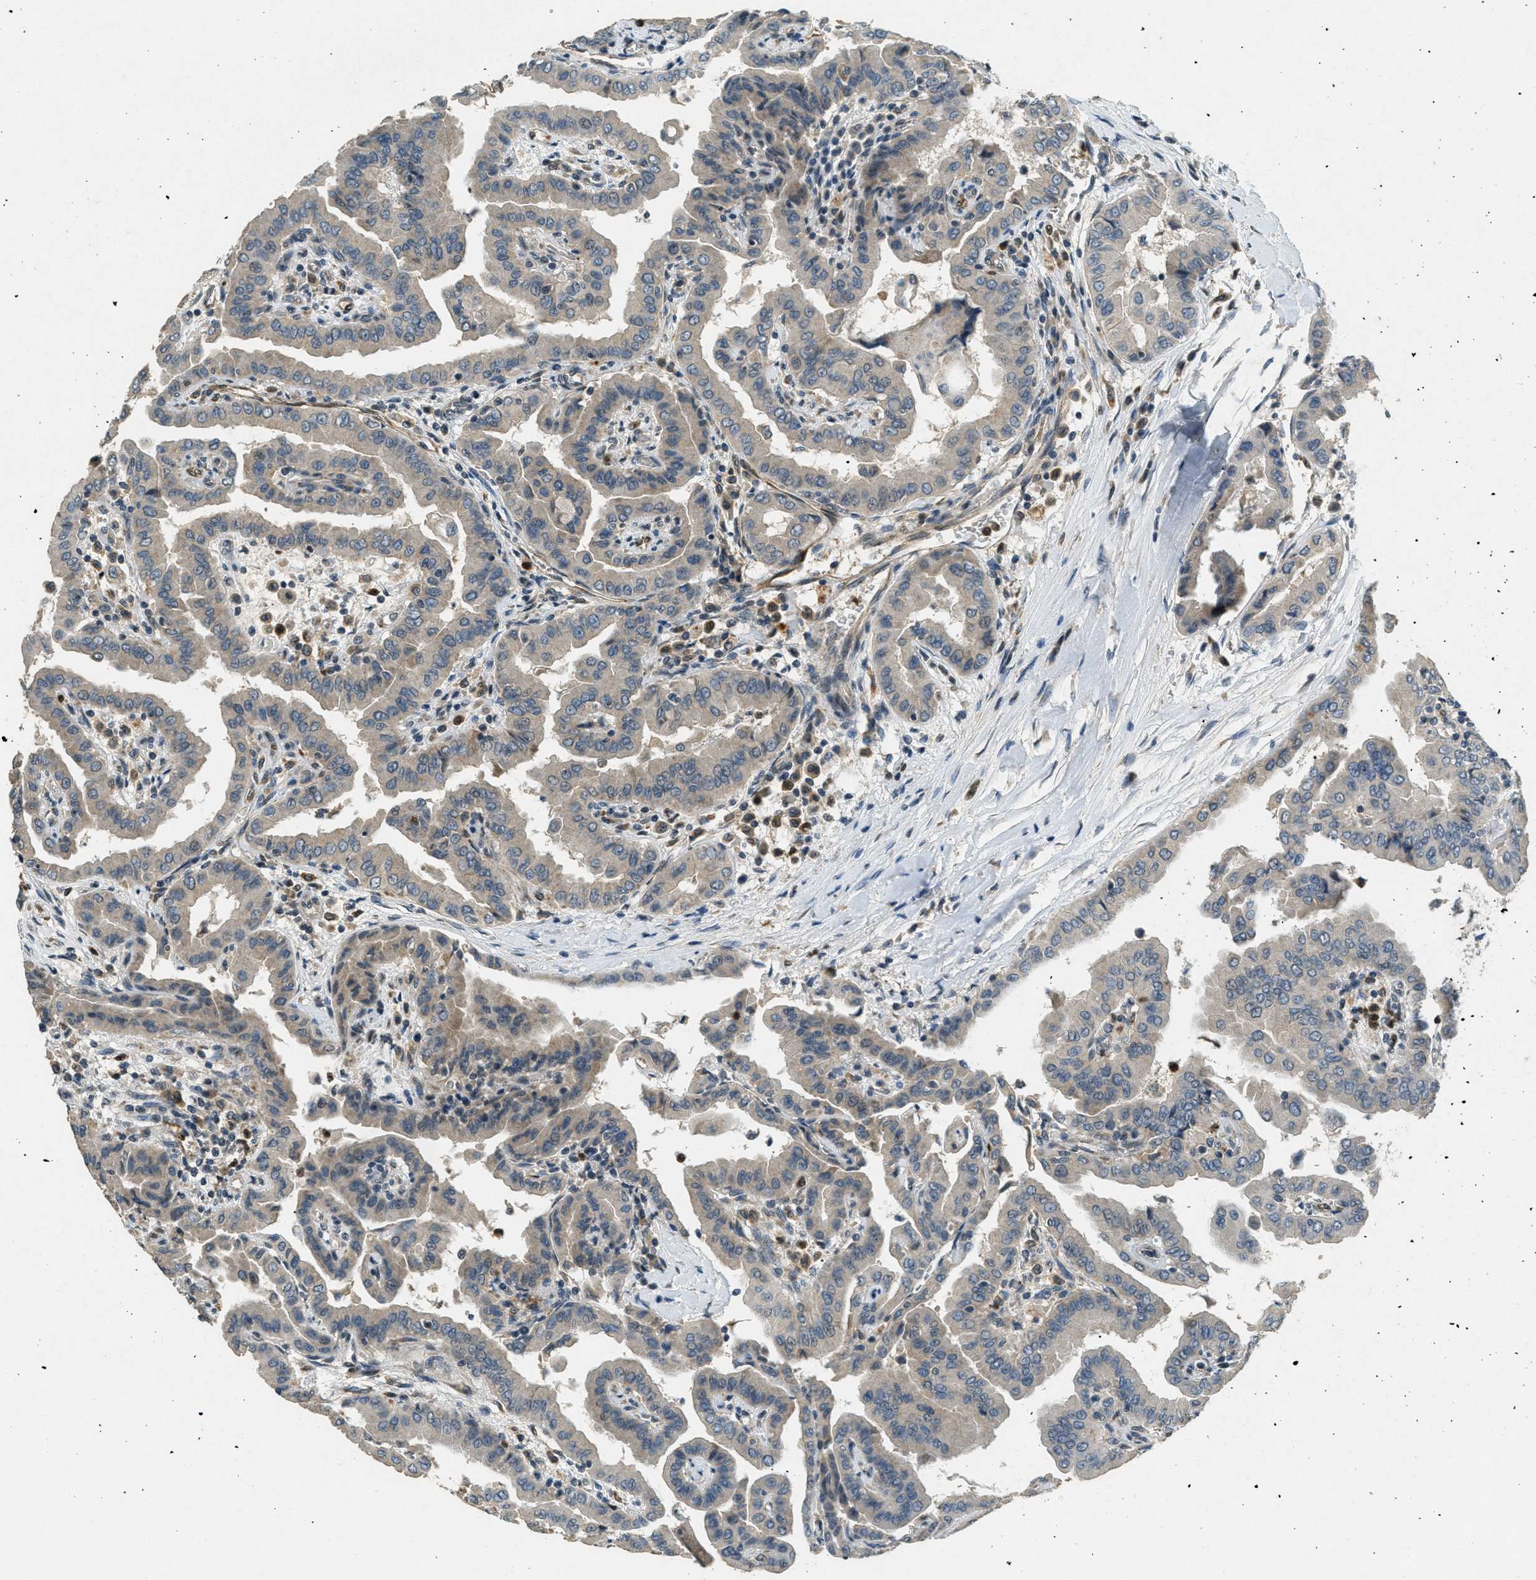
{"staining": {"intensity": "weak", "quantity": "25%-75%", "location": "cytoplasmic/membranous"}, "tissue": "thyroid cancer", "cell_type": "Tumor cells", "image_type": "cancer", "snomed": [{"axis": "morphology", "description": "Papillary adenocarcinoma, NOS"}, {"axis": "topography", "description": "Thyroid gland"}], "caption": "Thyroid cancer (papillary adenocarcinoma) was stained to show a protein in brown. There is low levels of weak cytoplasmic/membranous staining in about 25%-75% of tumor cells. (DAB IHC with brightfield microscopy, high magnification).", "gene": "RAB3D", "patient": {"sex": "male", "age": 33}}